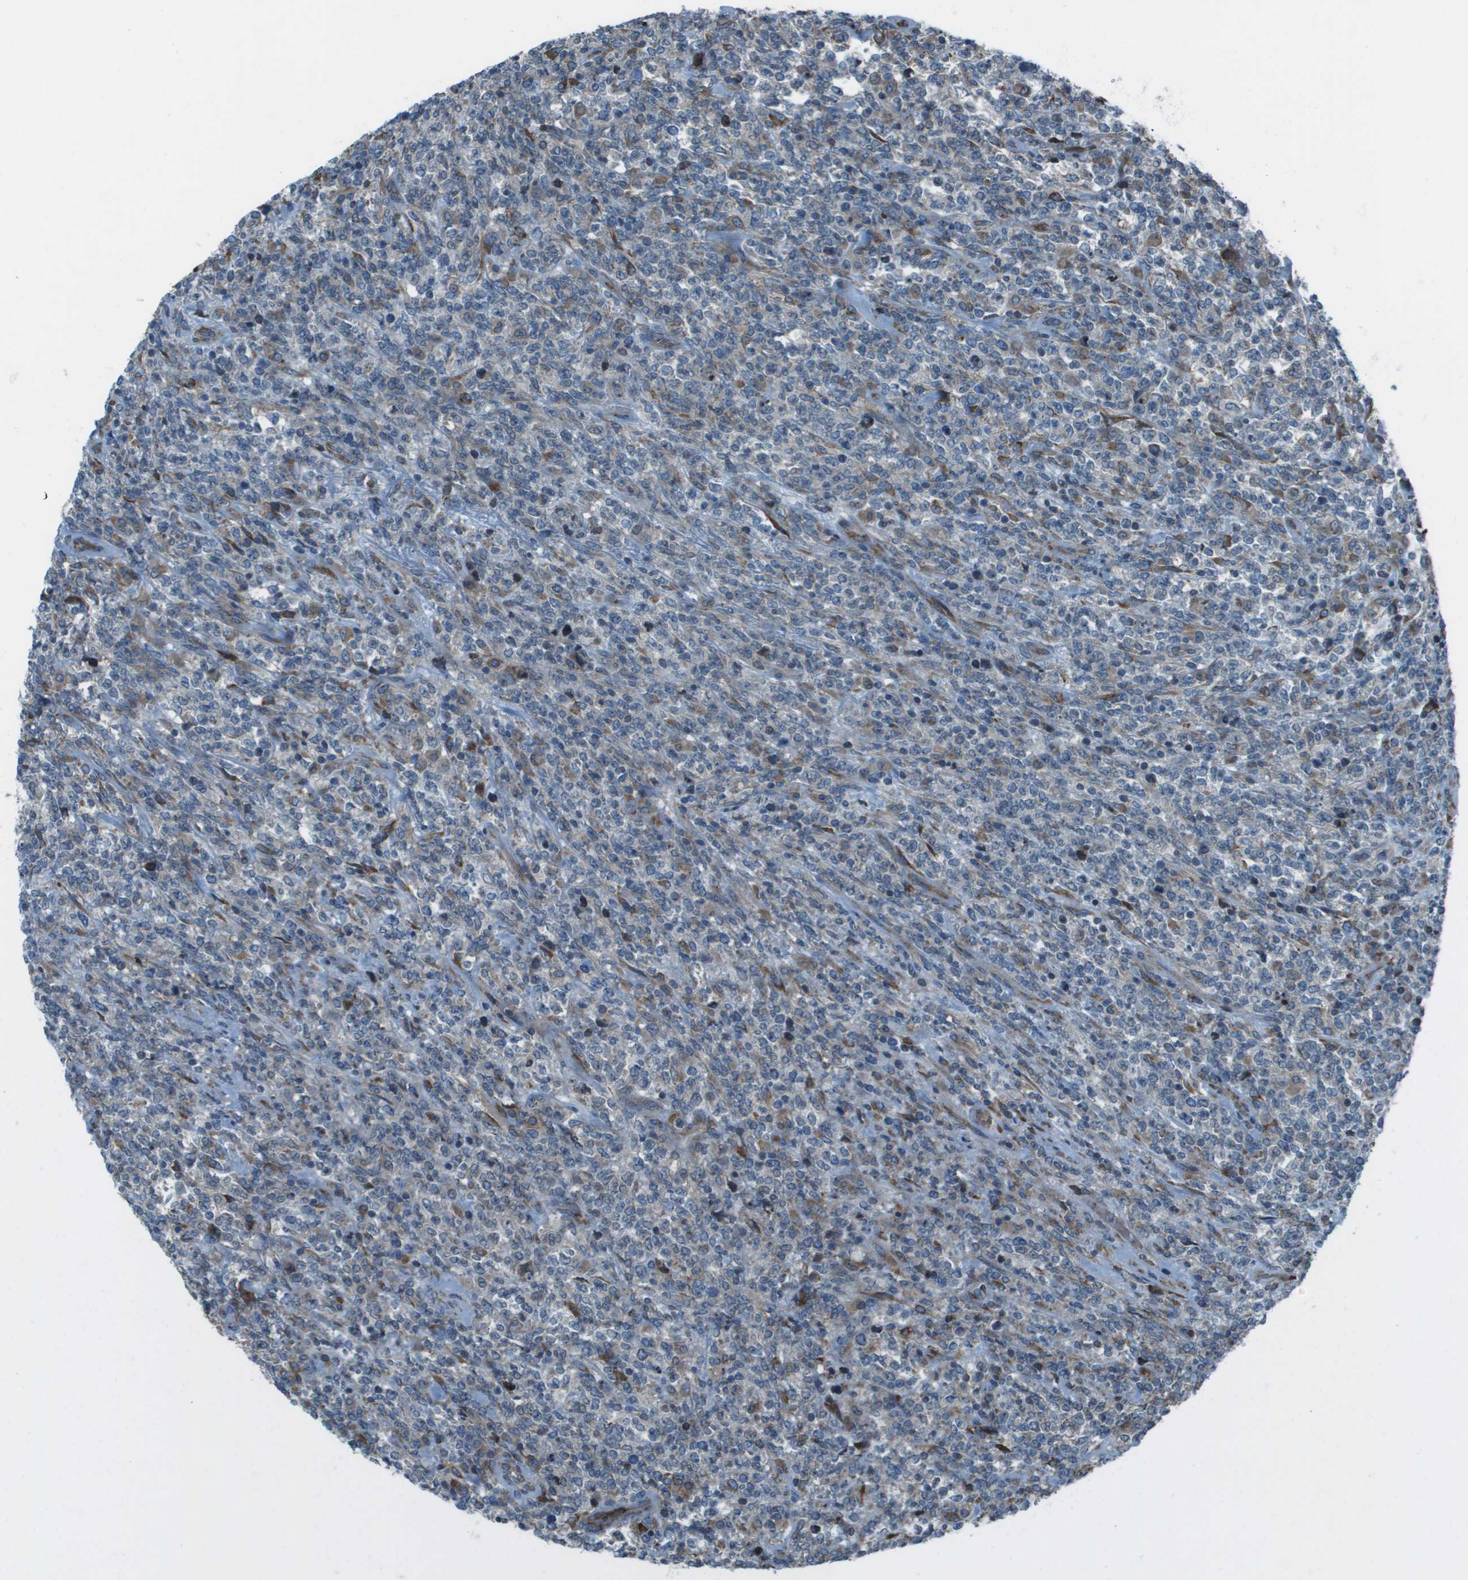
{"staining": {"intensity": "moderate", "quantity": "<25%", "location": "cytoplasmic/membranous"}, "tissue": "lymphoma", "cell_type": "Tumor cells", "image_type": "cancer", "snomed": [{"axis": "morphology", "description": "Malignant lymphoma, non-Hodgkin's type, High grade"}, {"axis": "topography", "description": "Soft tissue"}], "caption": "This micrograph demonstrates immunohistochemistry (IHC) staining of lymphoma, with low moderate cytoplasmic/membranous staining in about <25% of tumor cells.", "gene": "UTS2", "patient": {"sex": "male", "age": 18}}